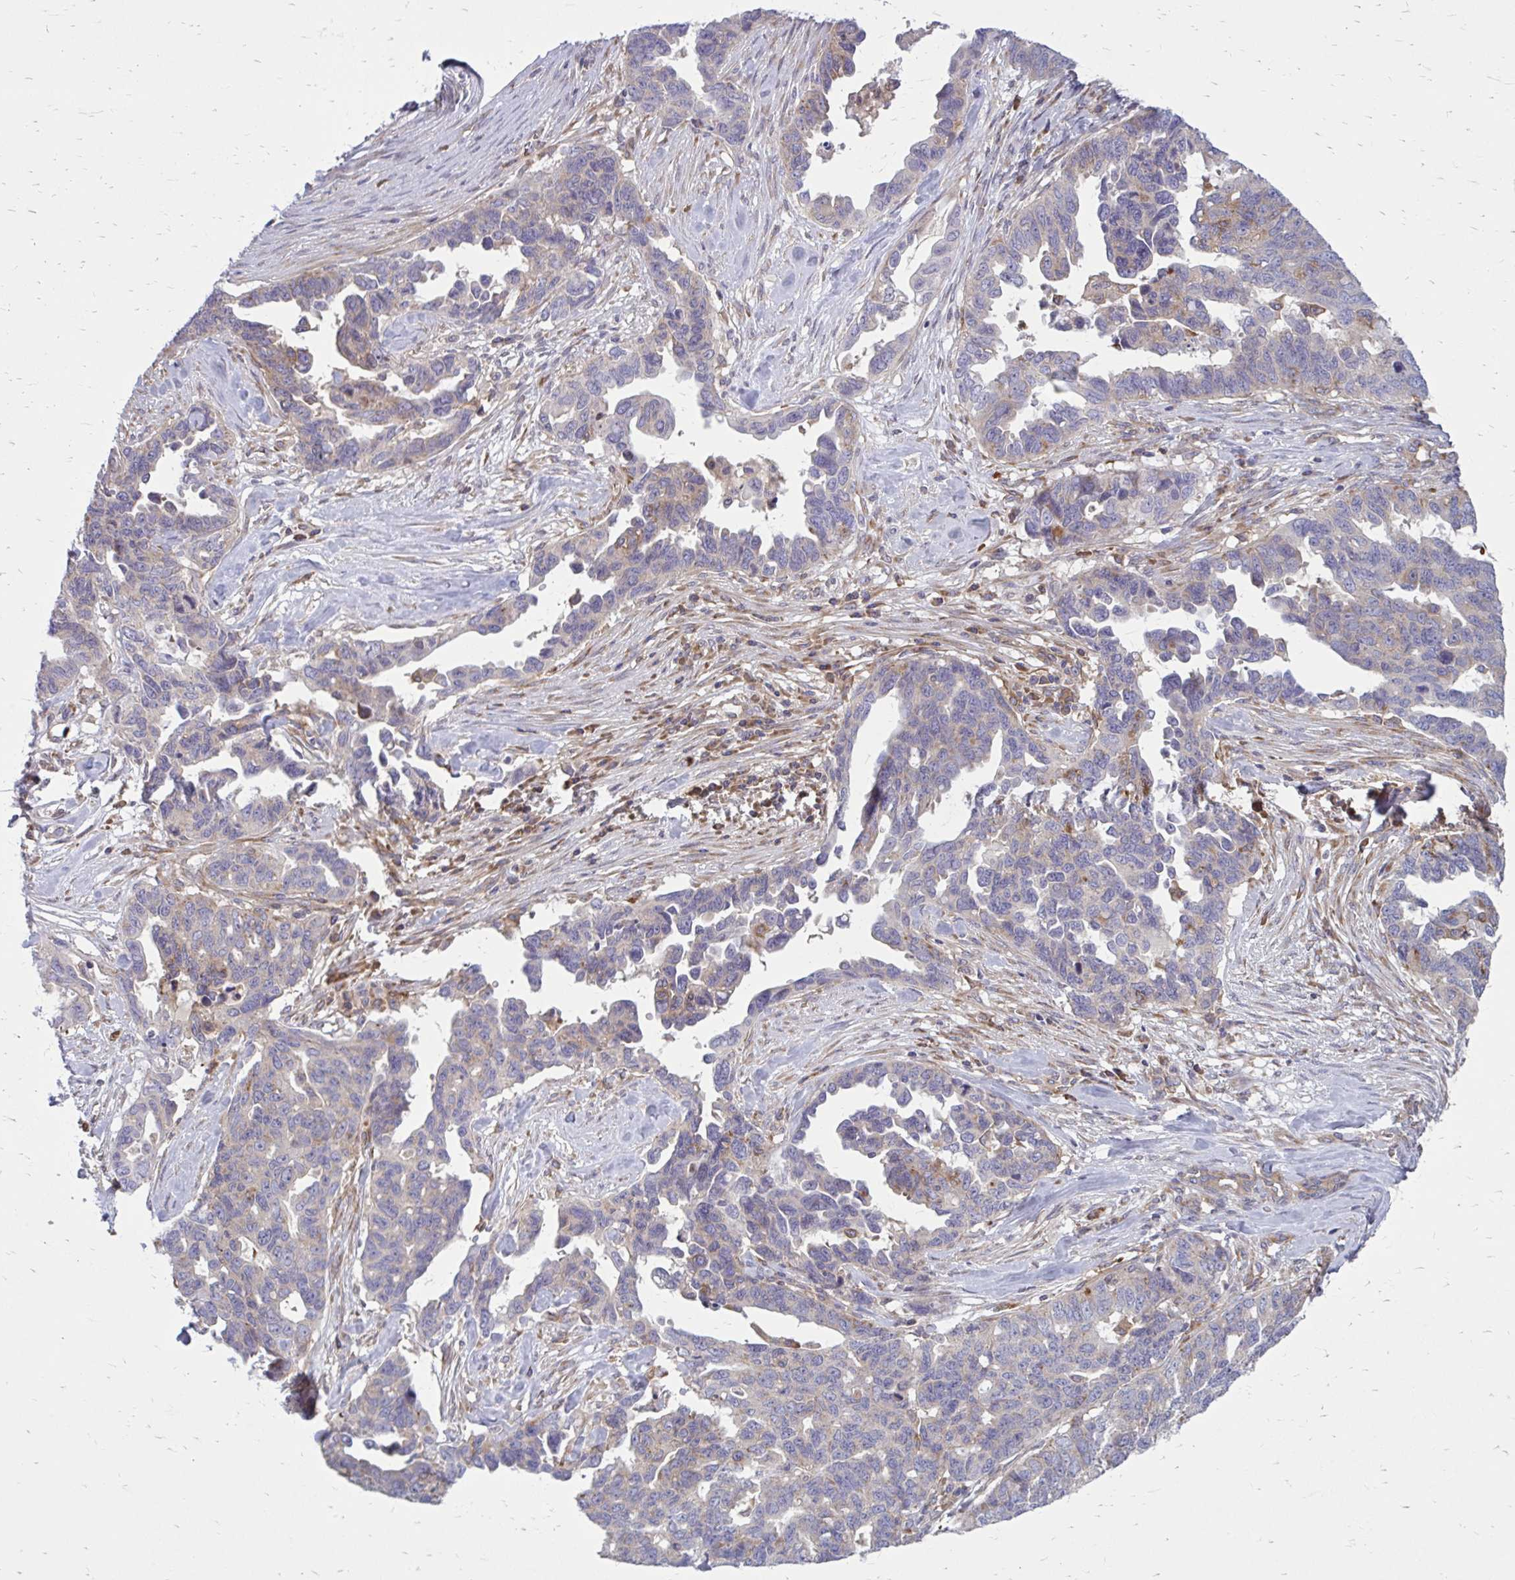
{"staining": {"intensity": "negative", "quantity": "none", "location": "none"}, "tissue": "ovarian cancer", "cell_type": "Tumor cells", "image_type": "cancer", "snomed": [{"axis": "morphology", "description": "Cystadenocarcinoma, serous, NOS"}, {"axis": "topography", "description": "Ovary"}], "caption": "A histopathology image of ovarian cancer stained for a protein displays no brown staining in tumor cells.", "gene": "ASAP1", "patient": {"sex": "female", "age": 69}}